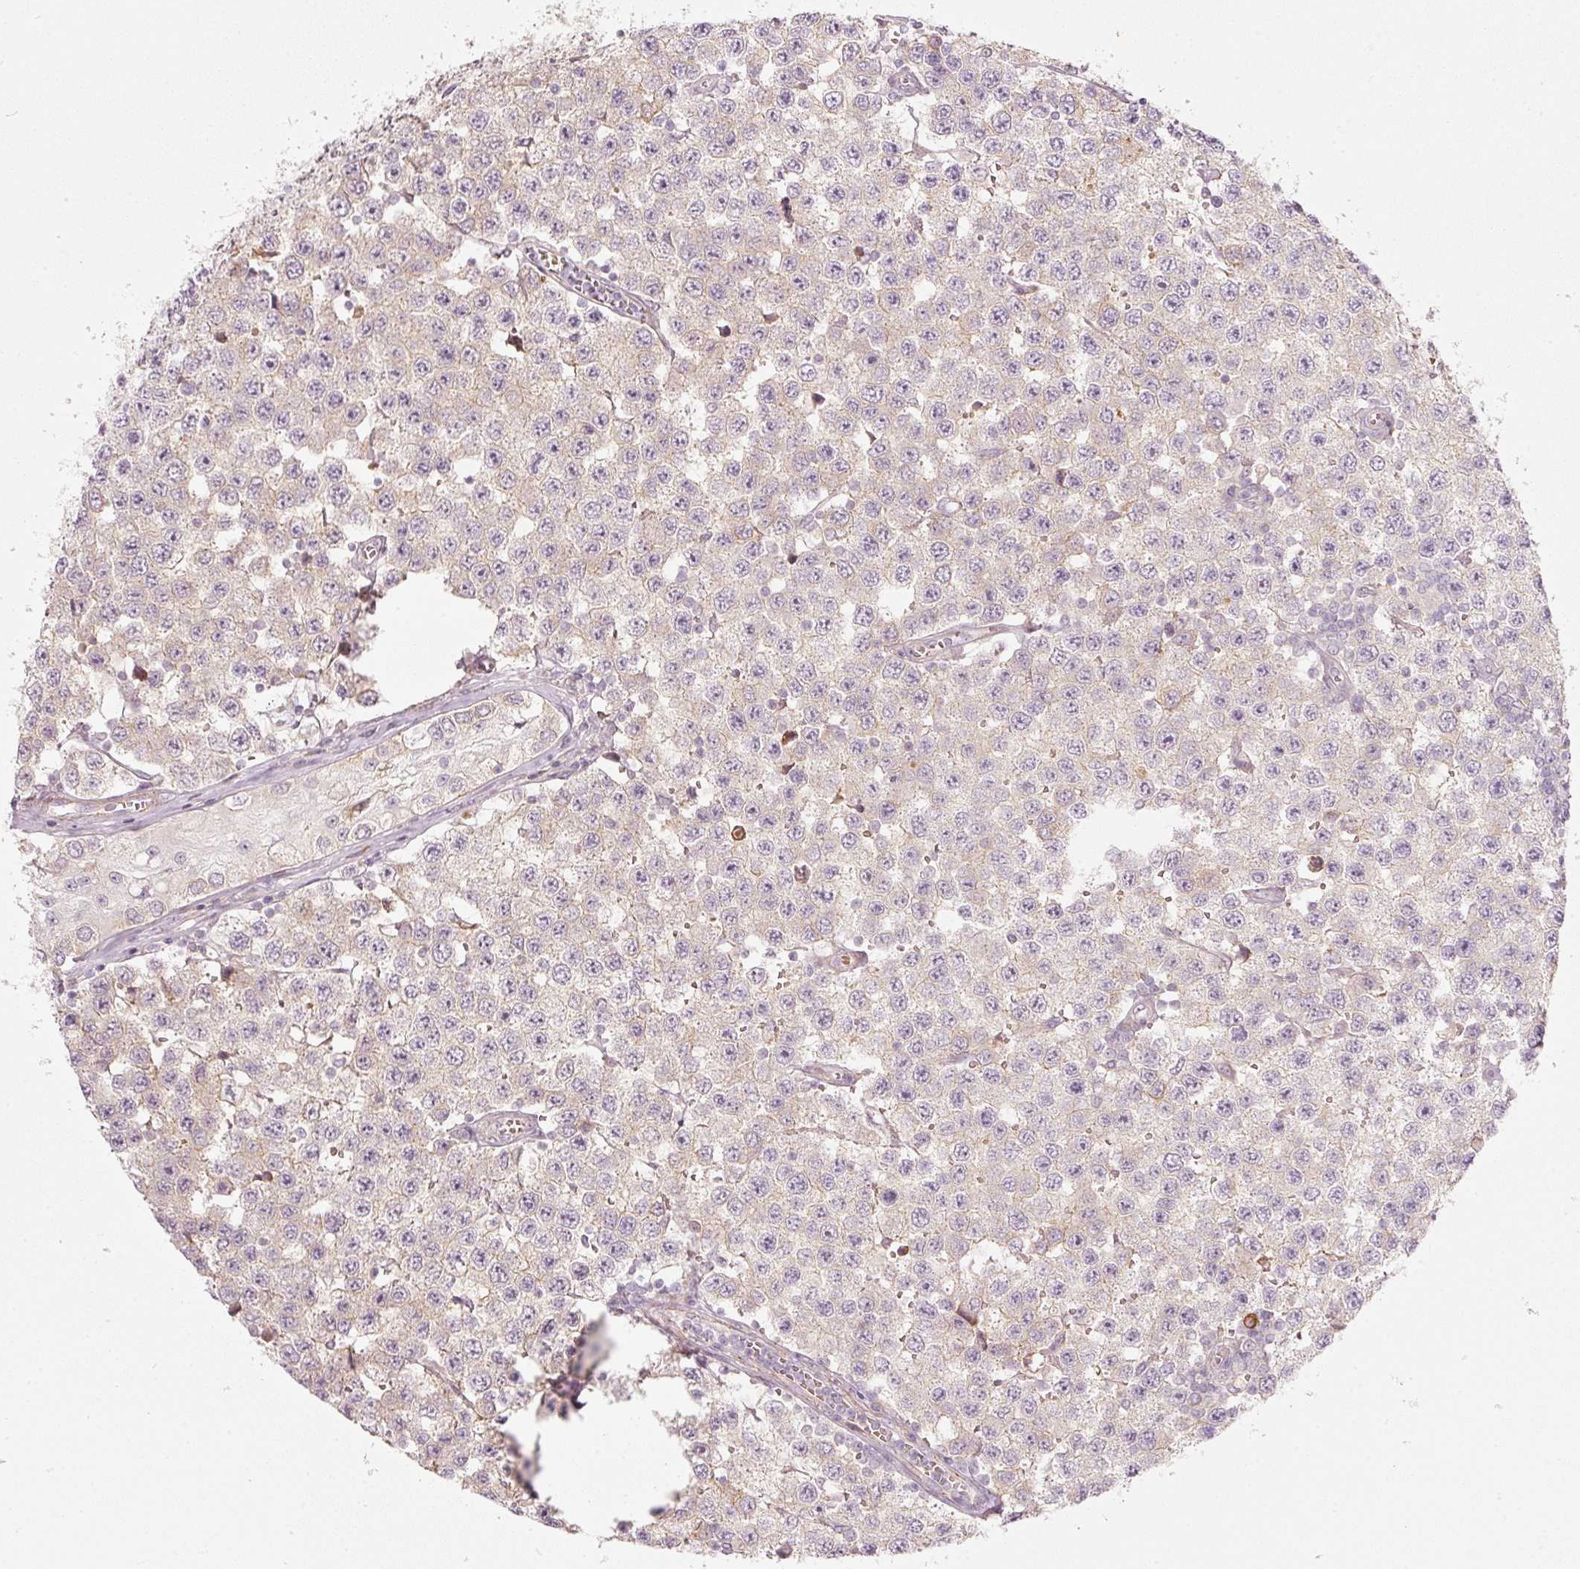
{"staining": {"intensity": "negative", "quantity": "none", "location": "none"}, "tissue": "testis cancer", "cell_type": "Tumor cells", "image_type": "cancer", "snomed": [{"axis": "morphology", "description": "Seminoma, NOS"}, {"axis": "topography", "description": "Testis"}], "caption": "Micrograph shows no protein positivity in tumor cells of testis cancer (seminoma) tissue. (DAB (3,3'-diaminobenzidine) immunohistochemistry, high magnification).", "gene": "KCNQ1", "patient": {"sex": "male", "age": 34}}